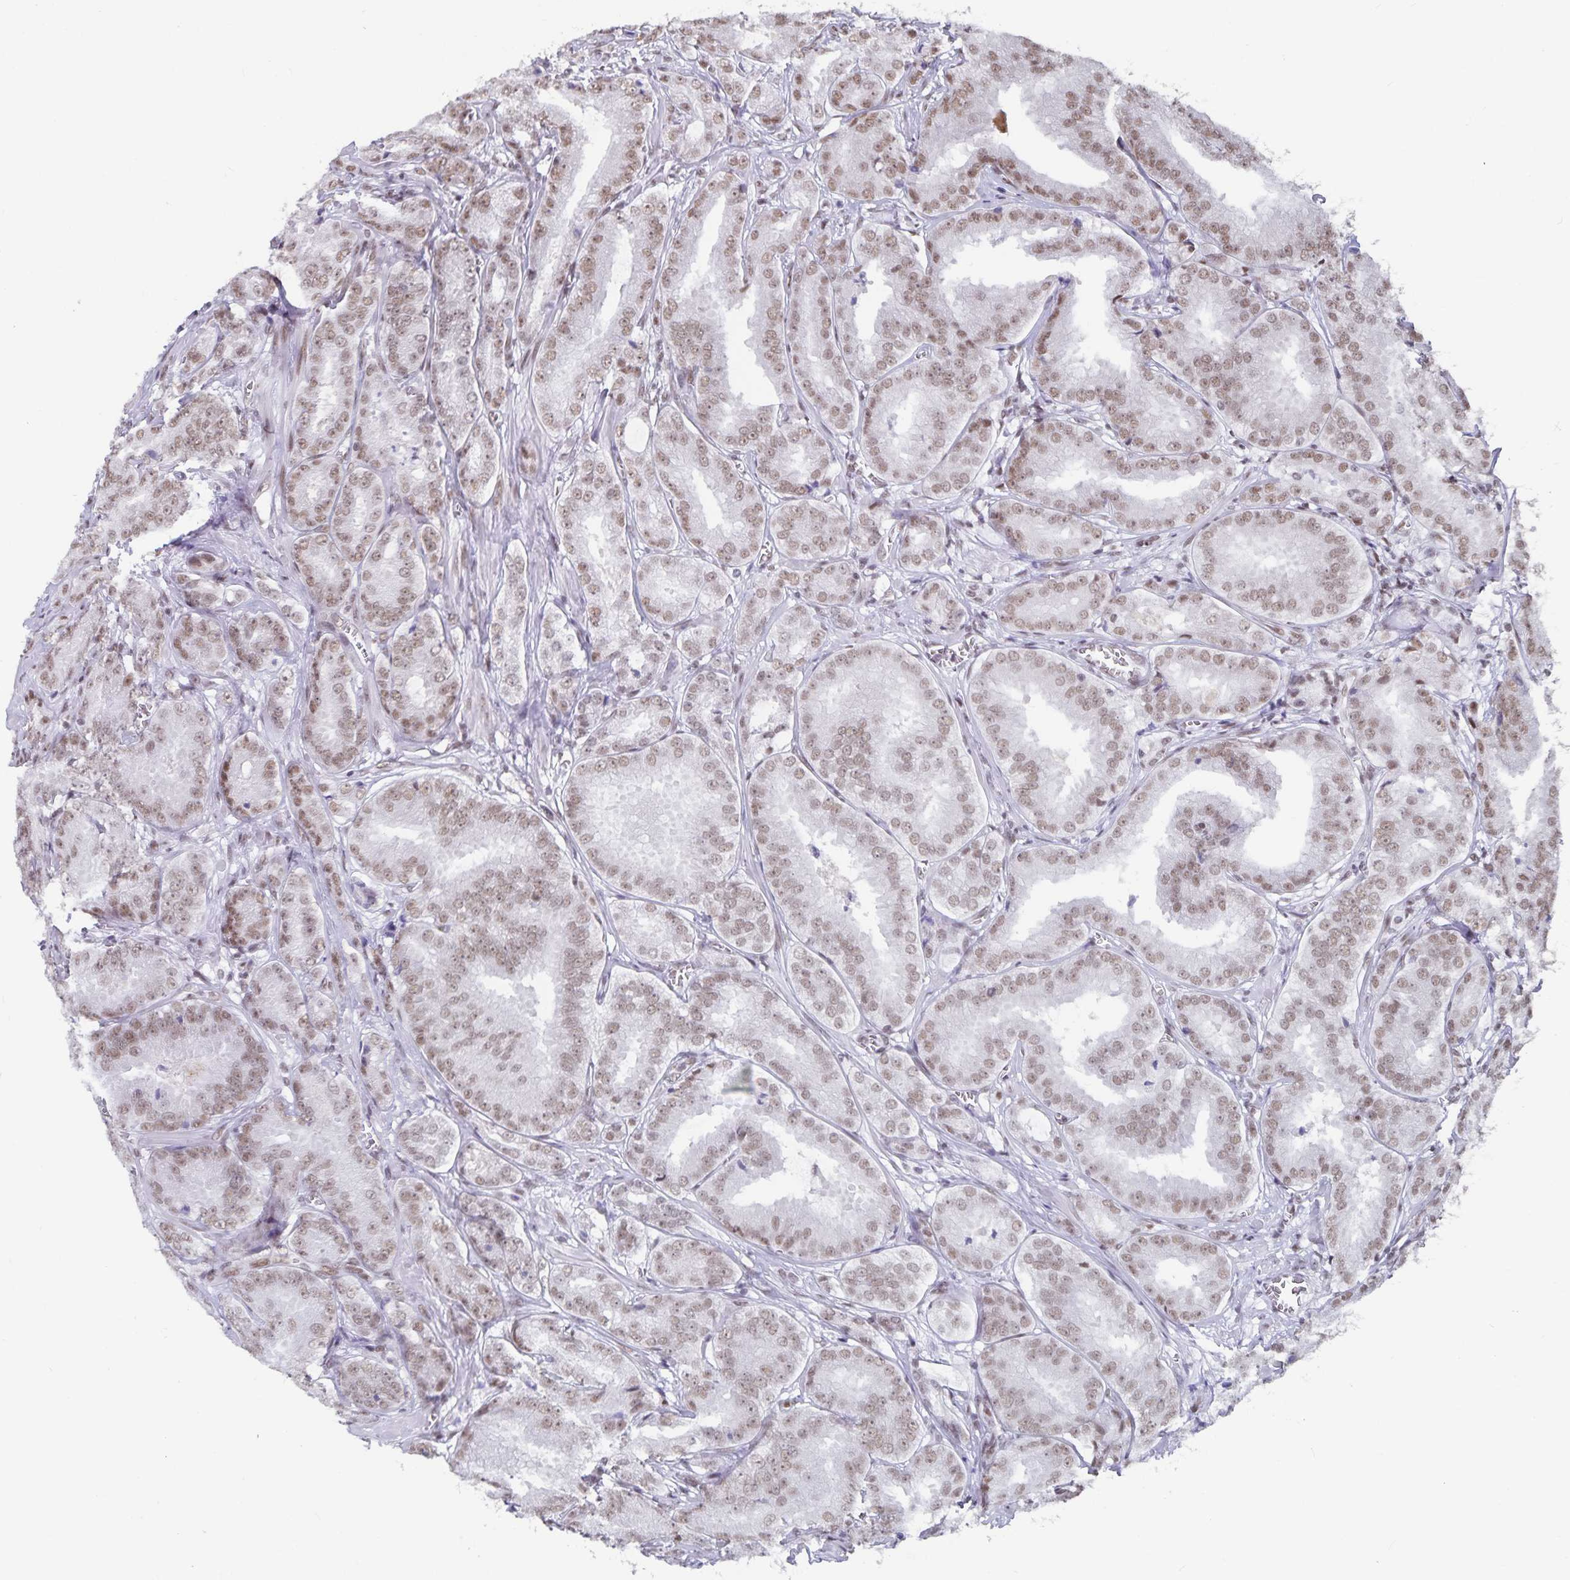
{"staining": {"intensity": "moderate", "quantity": ">75%", "location": "nuclear"}, "tissue": "prostate cancer", "cell_type": "Tumor cells", "image_type": "cancer", "snomed": [{"axis": "morphology", "description": "Adenocarcinoma, High grade"}, {"axis": "topography", "description": "Prostate"}], "caption": "There is medium levels of moderate nuclear staining in tumor cells of adenocarcinoma (high-grade) (prostate), as demonstrated by immunohistochemical staining (brown color).", "gene": "PBX2", "patient": {"sex": "male", "age": 64}}